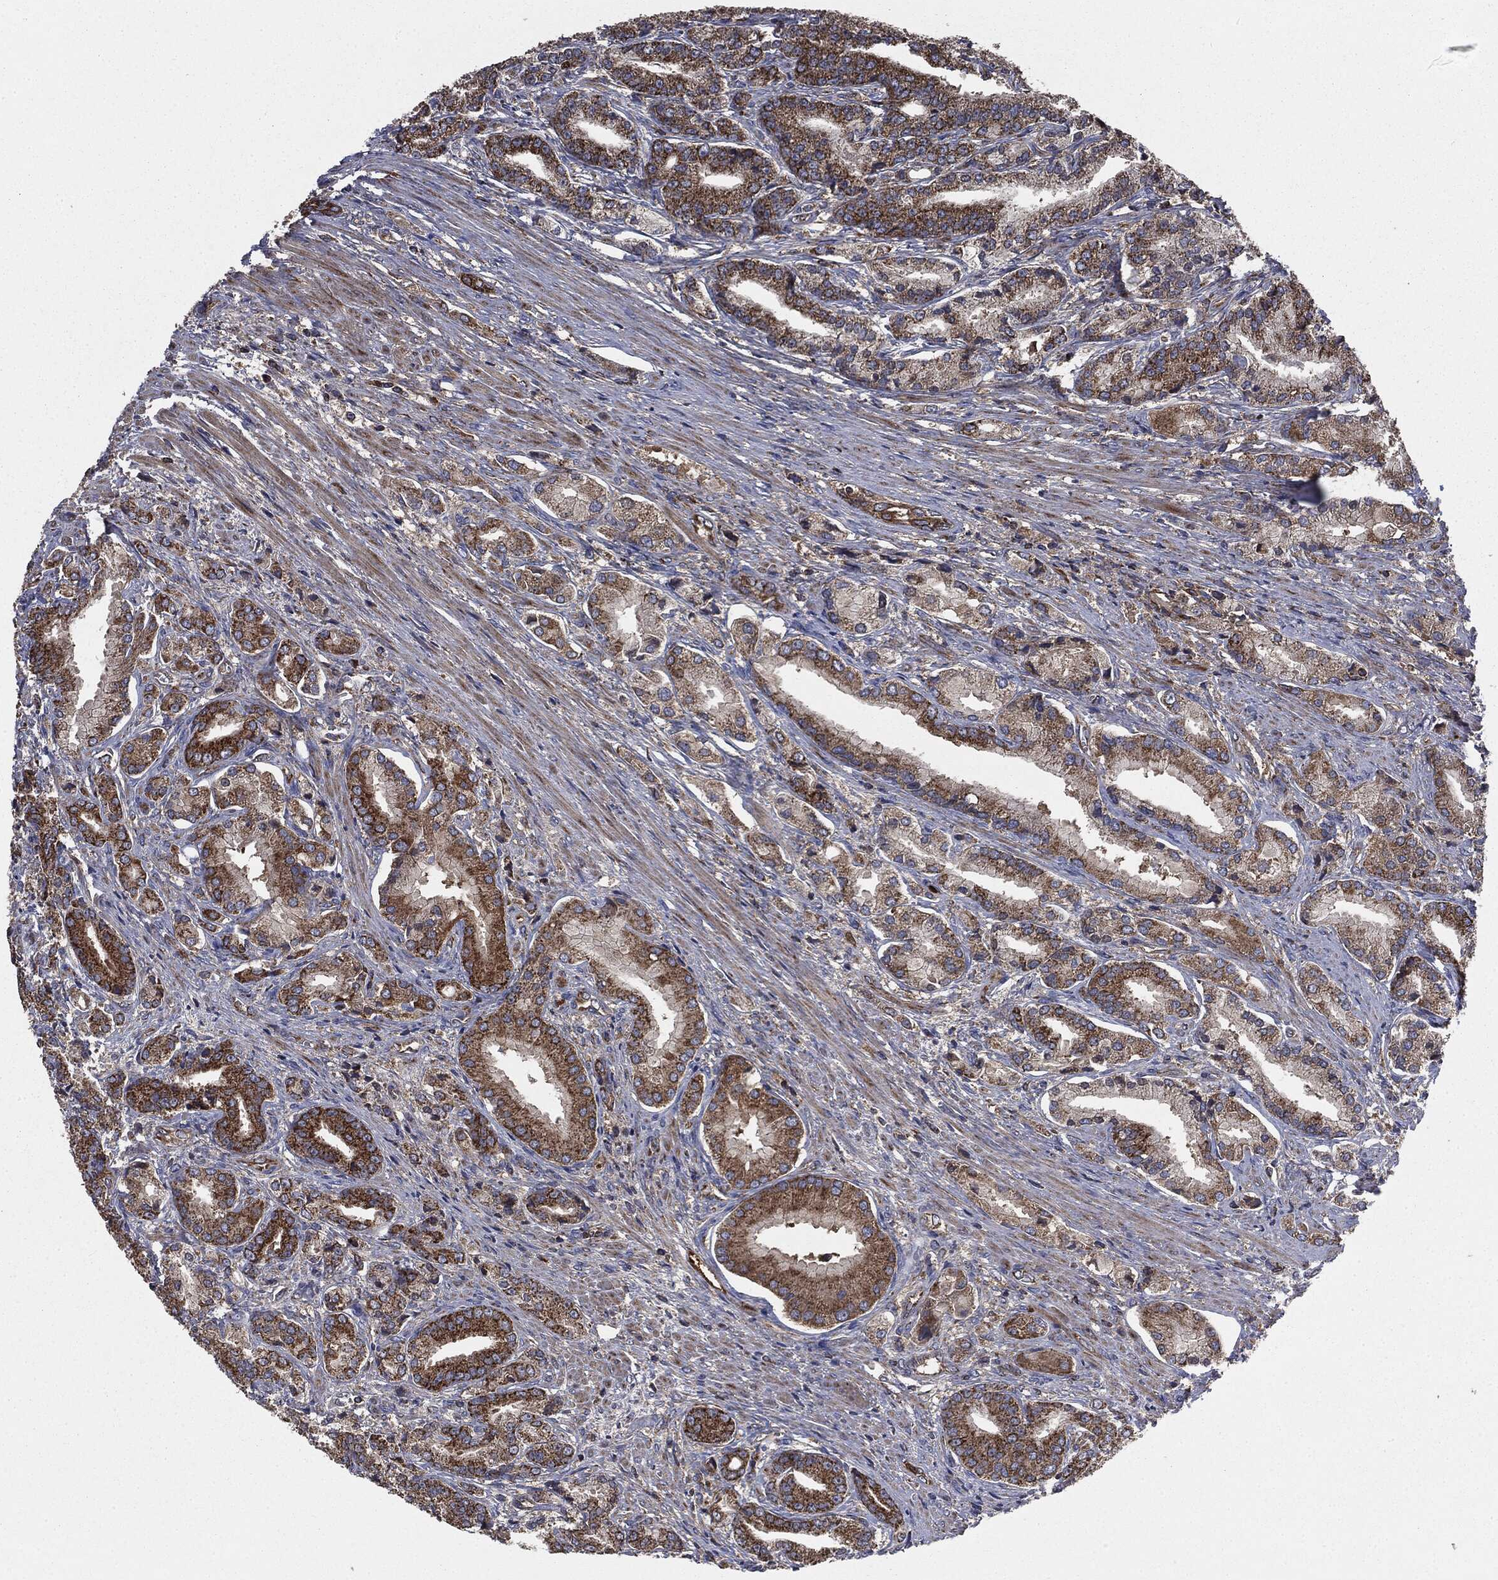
{"staining": {"intensity": "strong", "quantity": "25%-75%", "location": "cytoplasmic/membranous"}, "tissue": "prostate cancer", "cell_type": "Tumor cells", "image_type": "cancer", "snomed": [{"axis": "morphology", "description": "Adenocarcinoma, High grade"}, {"axis": "topography", "description": "Prostate and seminal vesicle, NOS"}], "caption": "Protein staining of prostate cancer tissue demonstrates strong cytoplasmic/membranous staining in about 25%-75% of tumor cells.", "gene": "MAPK6", "patient": {"sex": "male", "age": 61}}